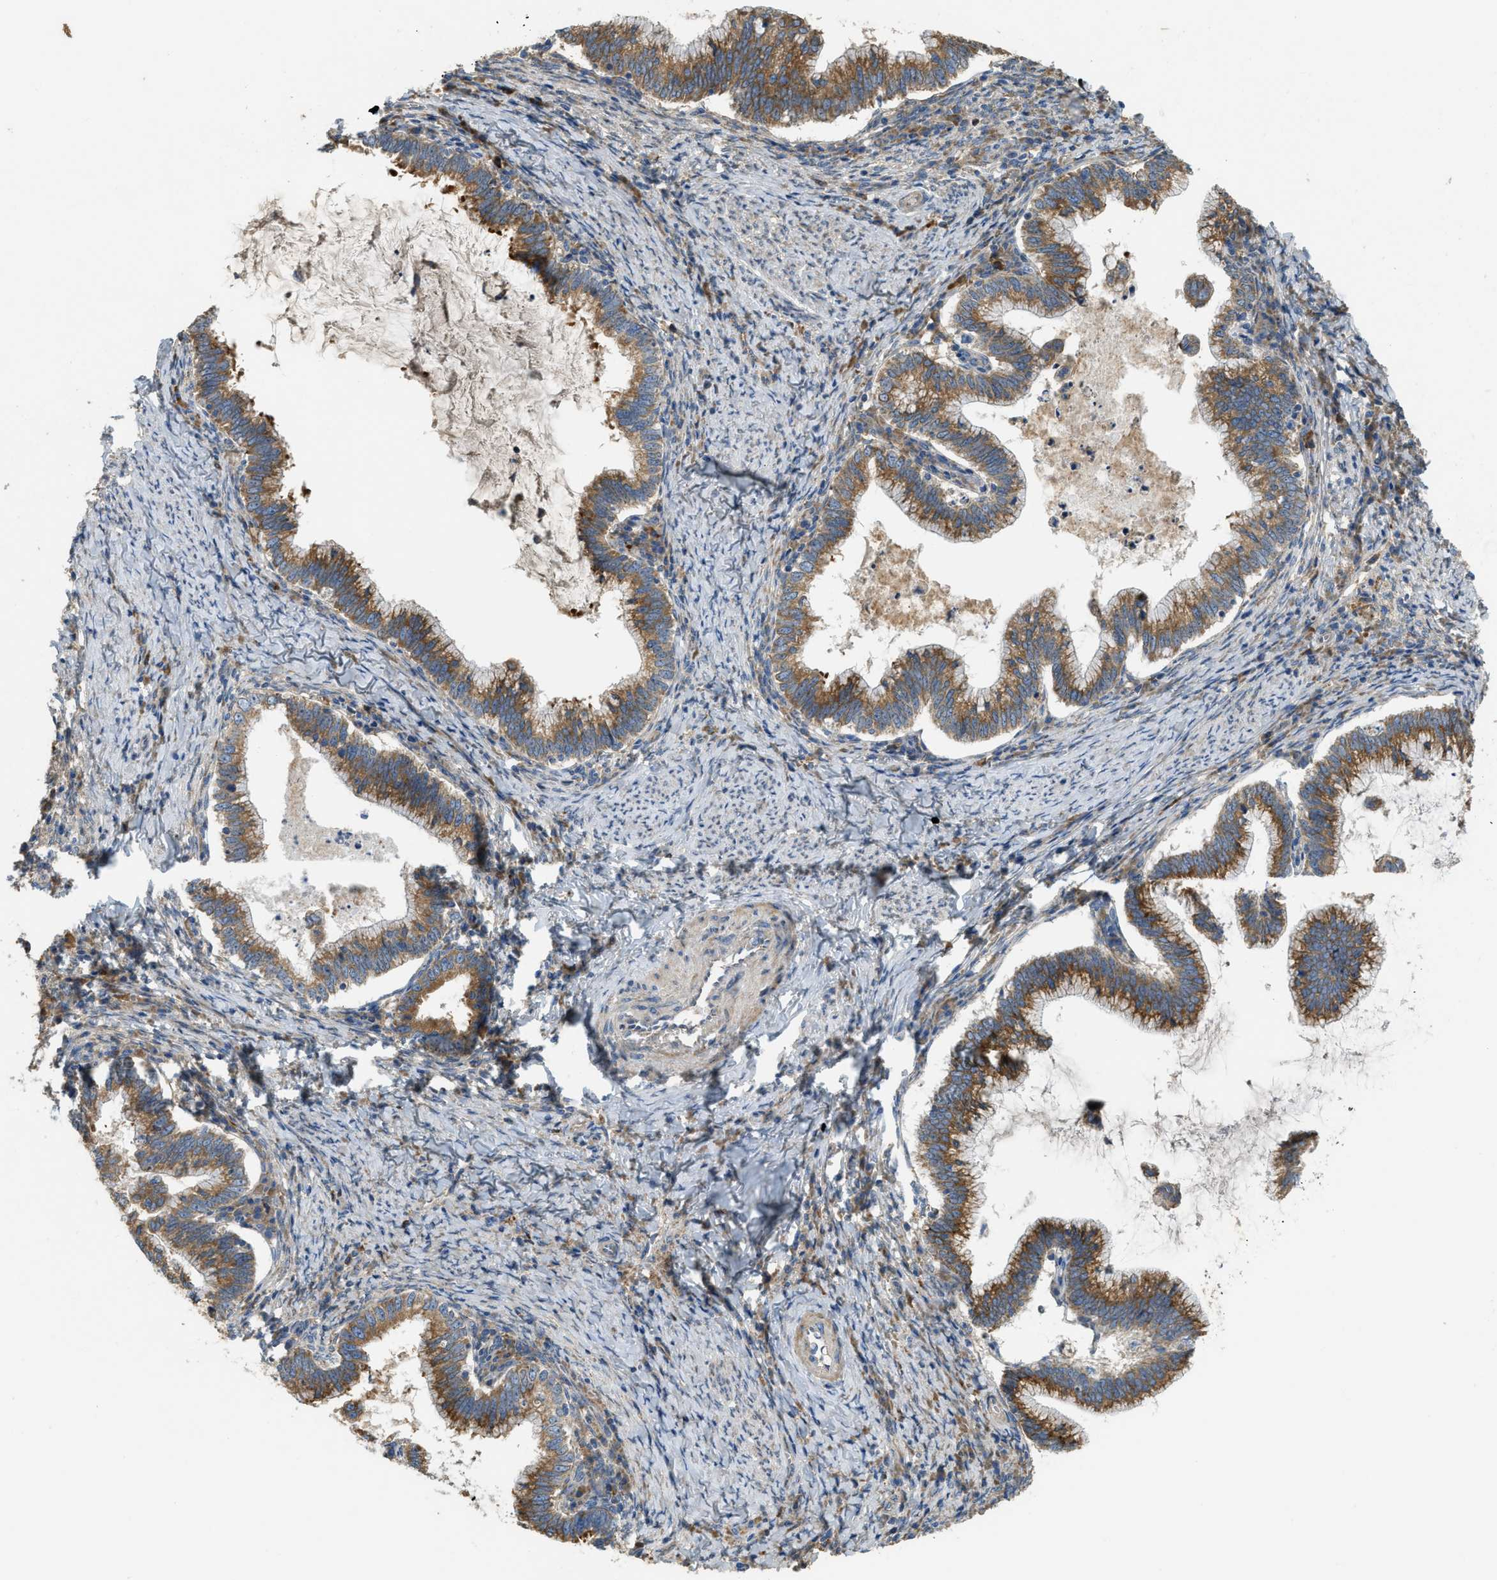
{"staining": {"intensity": "moderate", "quantity": ">75%", "location": "cytoplasmic/membranous"}, "tissue": "cervical cancer", "cell_type": "Tumor cells", "image_type": "cancer", "snomed": [{"axis": "morphology", "description": "Adenocarcinoma, NOS"}, {"axis": "topography", "description": "Cervix"}], "caption": "Immunohistochemical staining of cervical cancer (adenocarcinoma) demonstrates medium levels of moderate cytoplasmic/membranous protein expression in approximately >75% of tumor cells.", "gene": "TMEM68", "patient": {"sex": "female", "age": 36}}